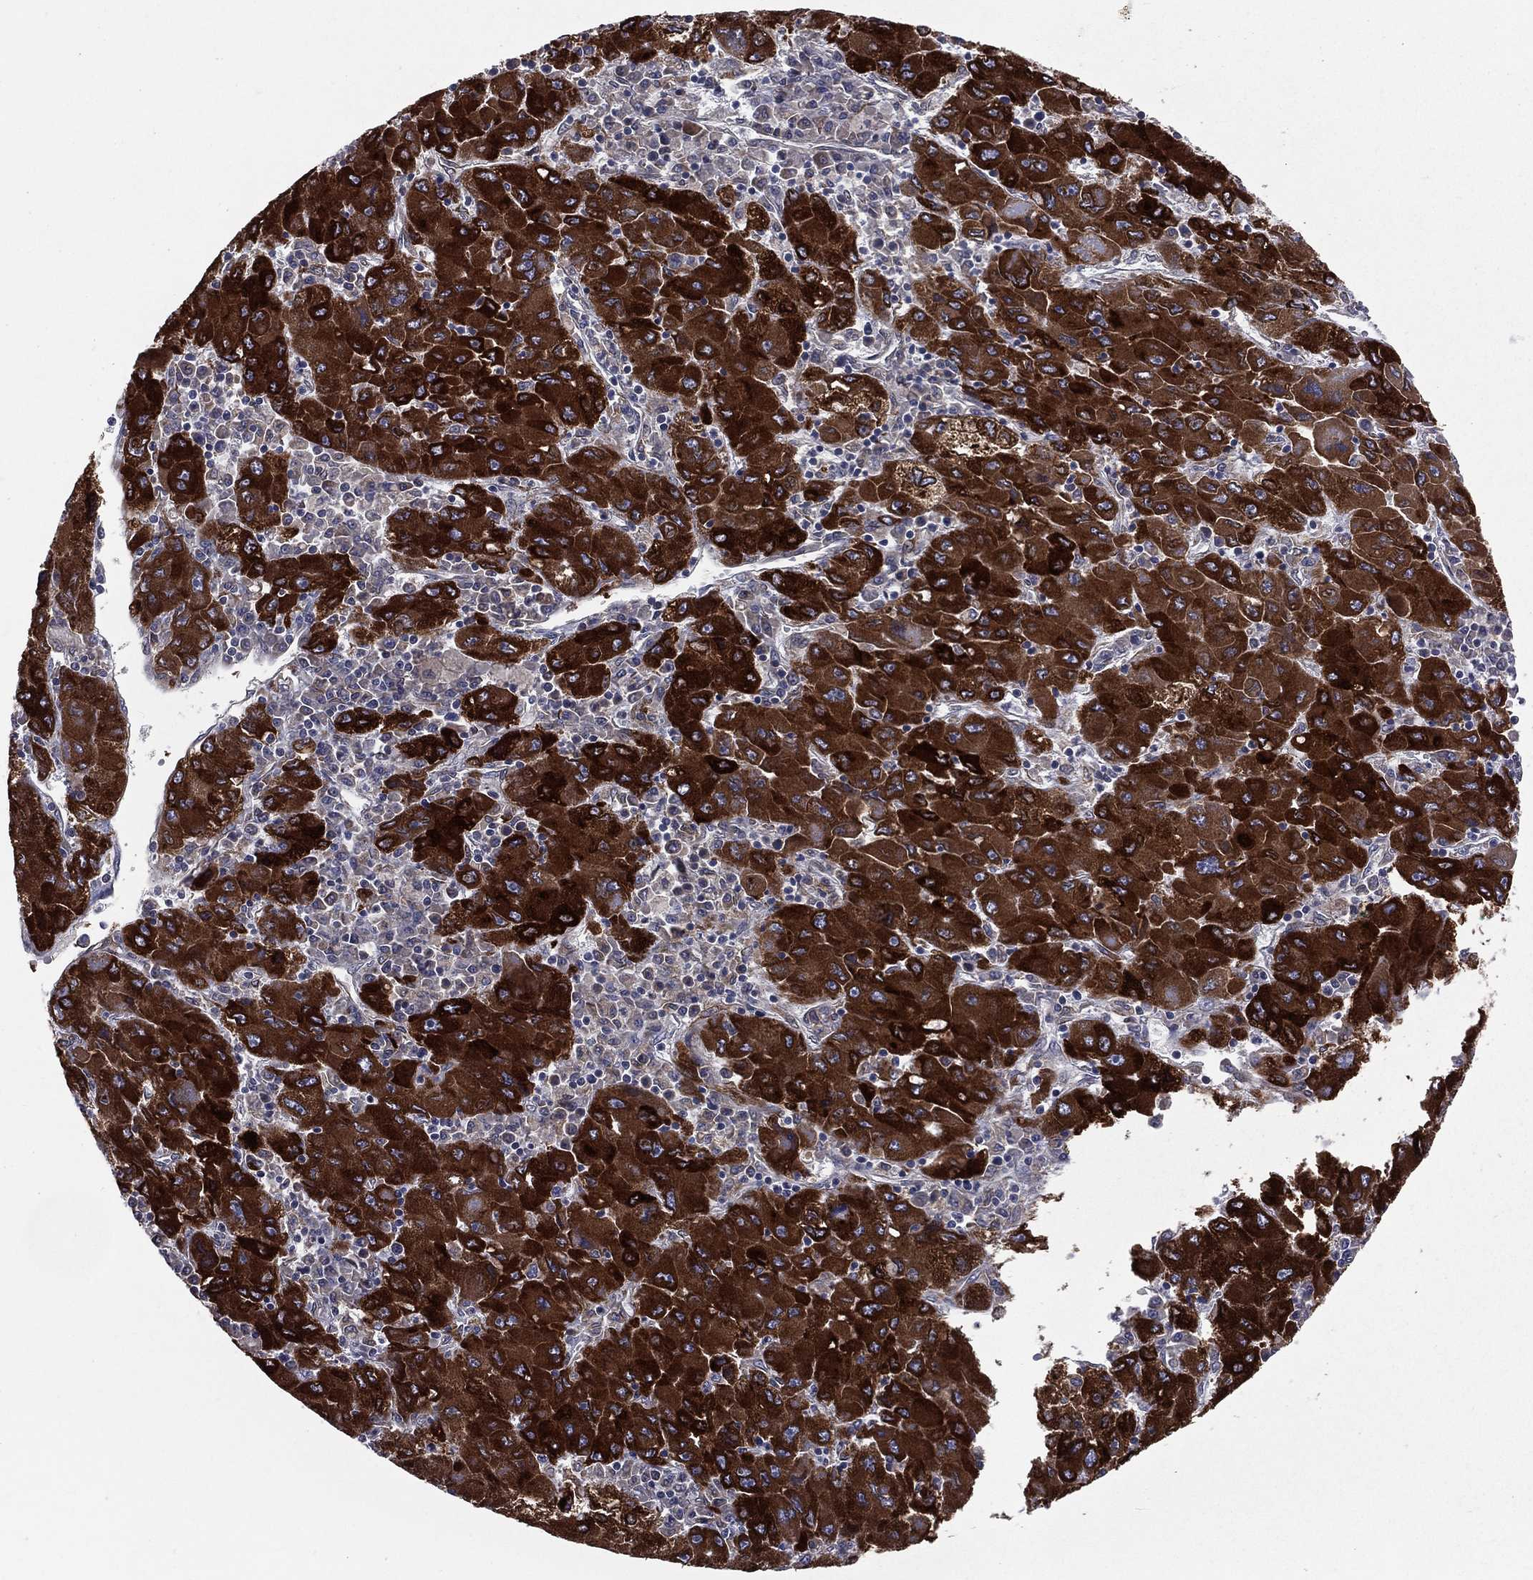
{"staining": {"intensity": "strong", "quantity": ">75%", "location": "cytoplasmic/membranous"}, "tissue": "liver cancer", "cell_type": "Tumor cells", "image_type": "cancer", "snomed": [{"axis": "morphology", "description": "Carcinoma, Hepatocellular, NOS"}, {"axis": "topography", "description": "Liver"}], "caption": "Human liver cancer (hepatocellular carcinoma) stained with a protein marker exhibits strong staining in tumor cells.", "gene": "PGRMC1", "patient": {"sex": "male", "age": 75}}